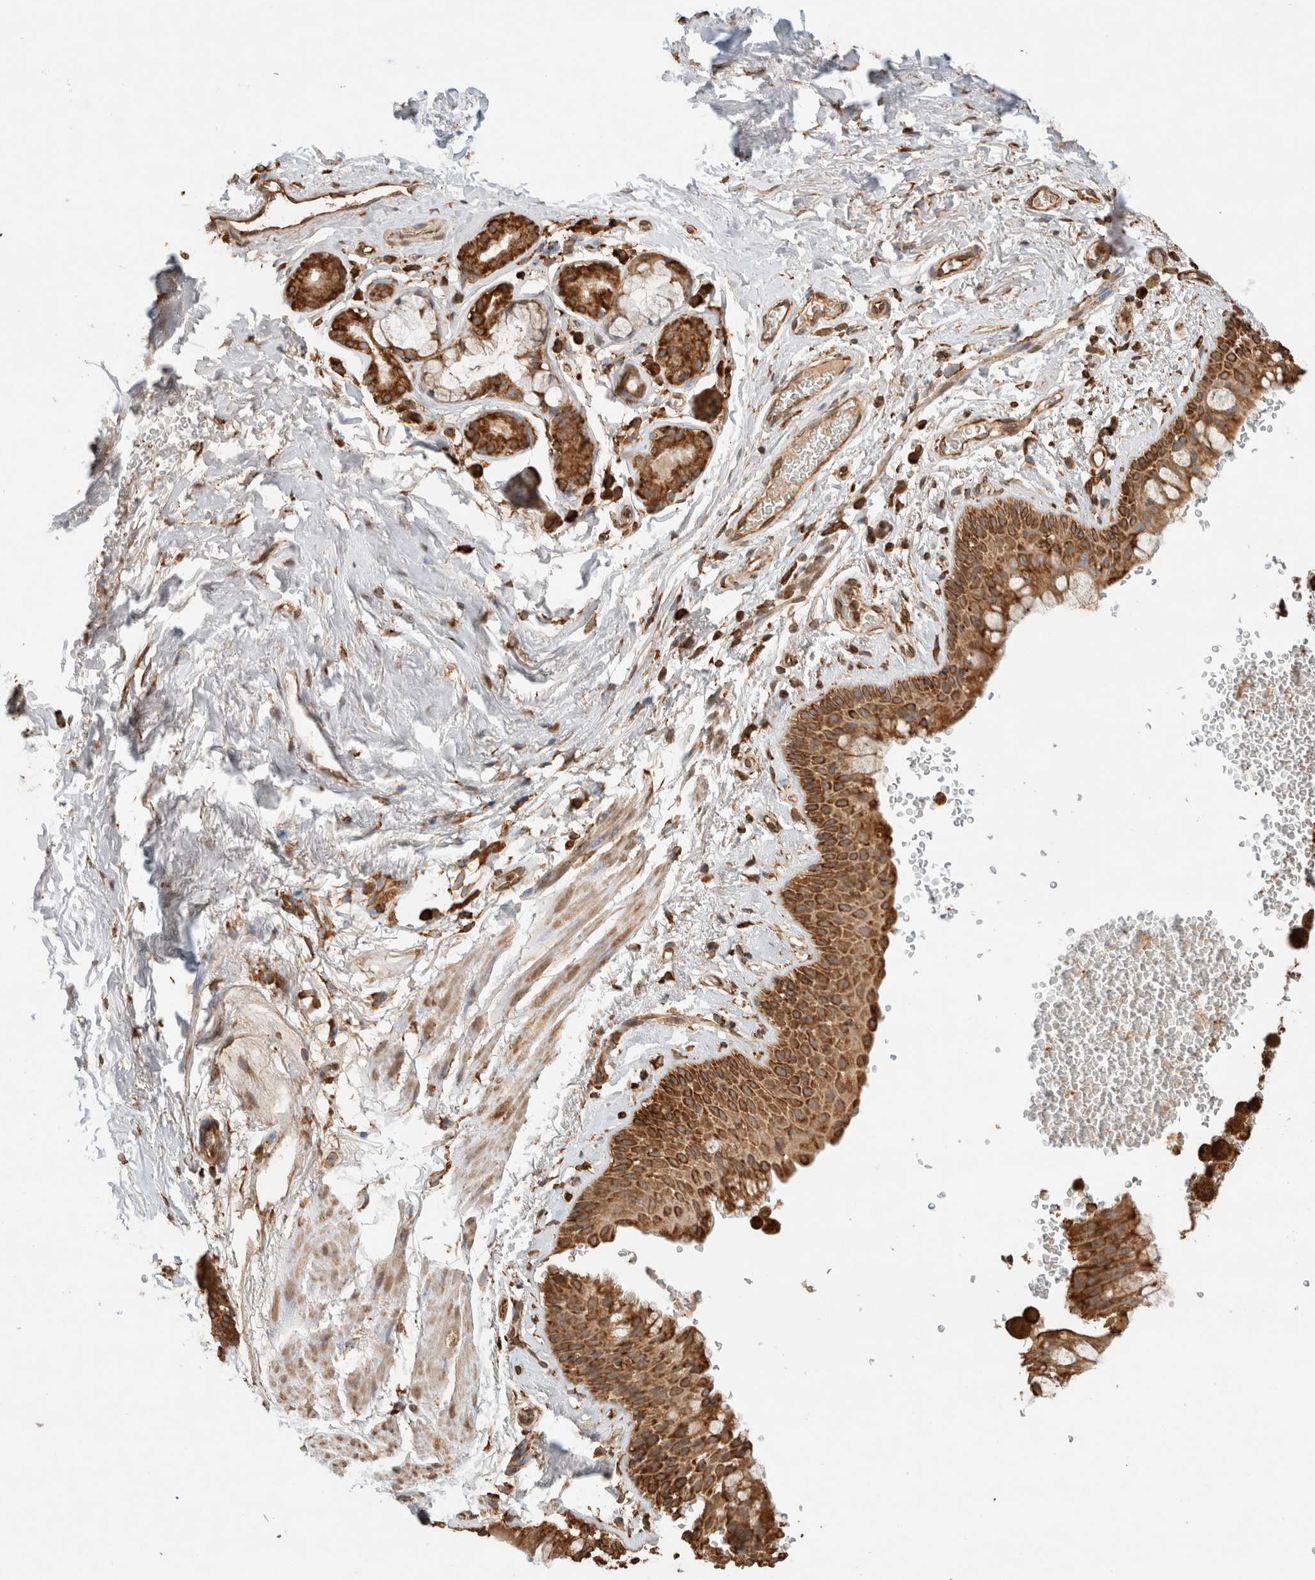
{"staining": {"intensity": "moderate", "quantity": ">75%", "location": "cytoplasmic/membranous"}, "tissue": "bronchus", "cell_type": "Respiratory epithelial cells", "image_type": "normal", "snomed": [{"axis": "morphology", "description": "Normal tissue, NOS"}, {"axis": "topography", "description": "Cartilage tissue"}, {"axis": "topography", "description": "Bronchus"}], "caption": "Immunohistochemistry histopathology image of normal bronchus: bronchus stained using immunohistochemistry demonstrates medium levels of moderate protein expression localized specifically in the cytoplasmic/membranous of respiratory epithelial cells, appearing as a cytoplasmic/membranous brown color.", "gene": "ERAP1", "patient": {"sex": "female", "age": 53}}